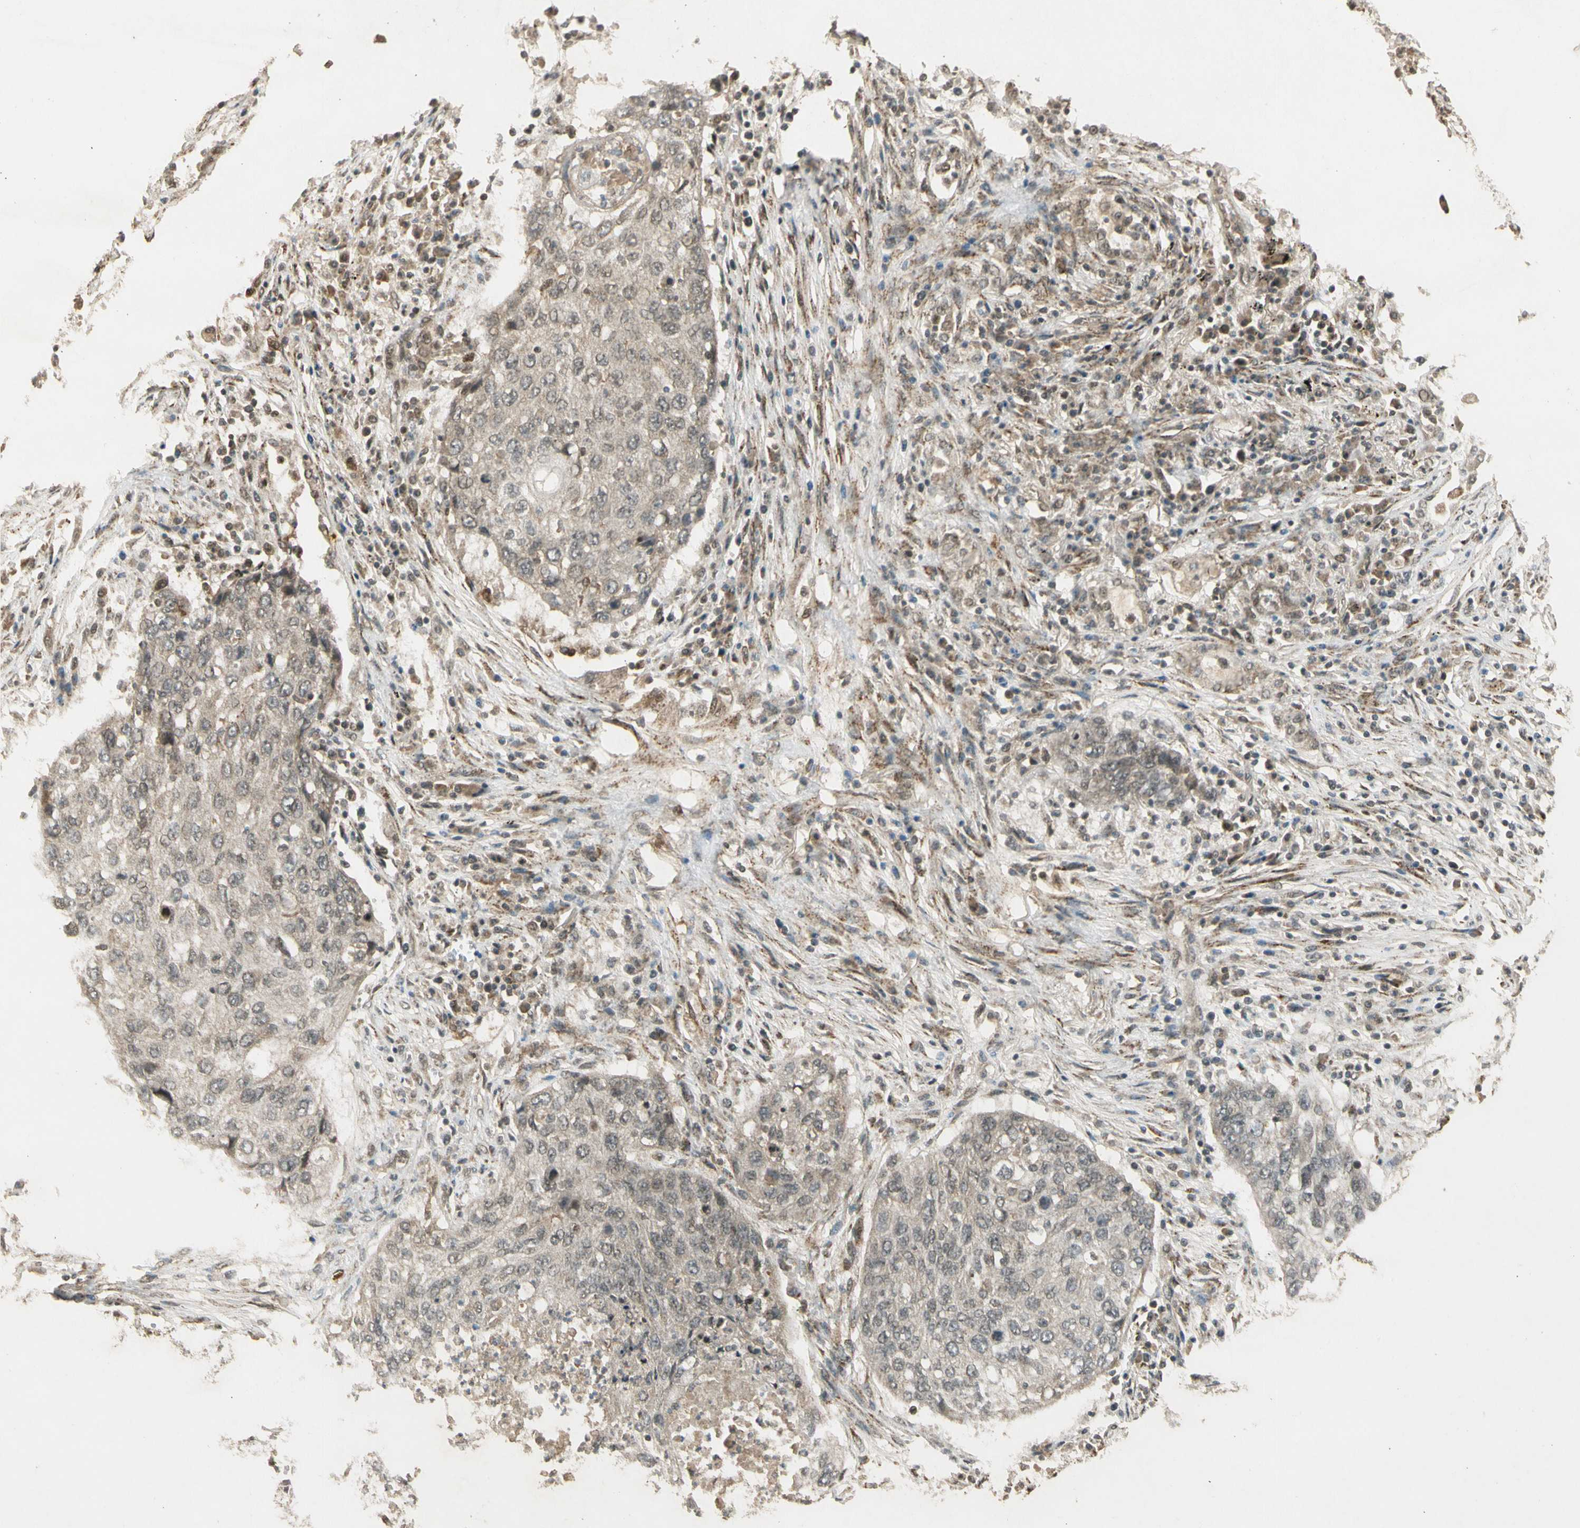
{"staining": {"intensity": "weak", "quantity": "<25%", "location": "cytoplasmic/membranous"}, "tissue": "lung cancer", "cell_type": "Tumor cells", "image_type": "cancer", "snomed": [{"axis": "morphology", "description": "Squamous cell carcinoma, NOS"}, {"axis": "topography", "description": "Lung"}], "caption": "A photomicrograph of lung squamous cell carcinoma stained for a protein exhibits no brown staining in tumor cells.", "gene": "ZNF135", "patient": {"sex": "female", "age": 63}}